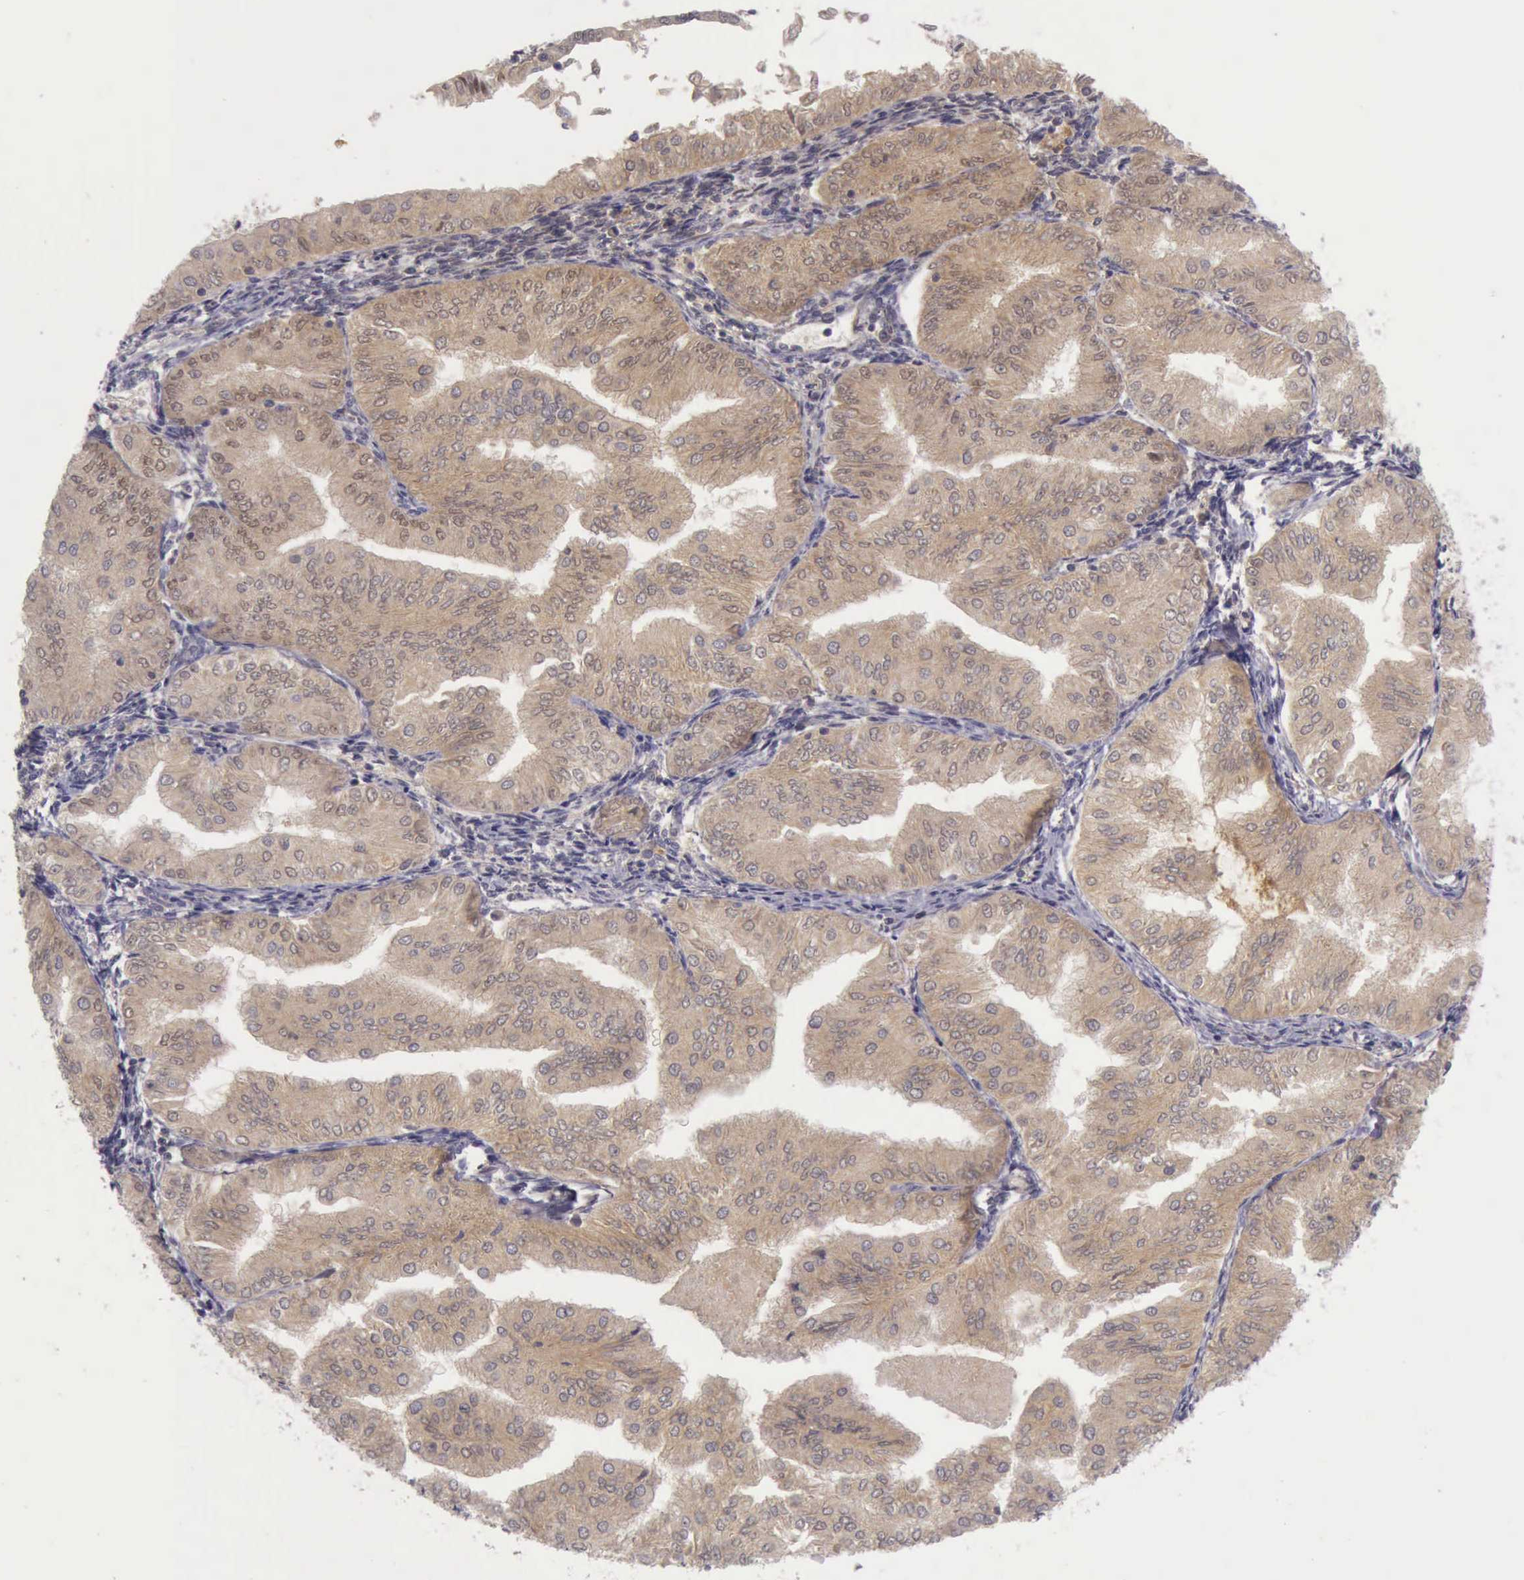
{"staining": {"intensity": "moderate", "quantity": ">75%", "location": "cytoplasmic/membranous,nuclear"}, "tissue": "endometrial cancer", "cell_type": "Tumor cells", "image_type": "cancer", "snomed": [{"axis": "morphology", "description": "Adenocarcinoma, NOS"}, {"axis": "topography", "description": "Endometrium"}], "caption": "Protein staining of endometrial adenocarcinoma tissue shows moderate cytoplasmic/membranous and nuclear positivity in approximately >75% of tumor cells.", "gene": "ARNT2", "patient": {"sex": "female", "age": 53}}